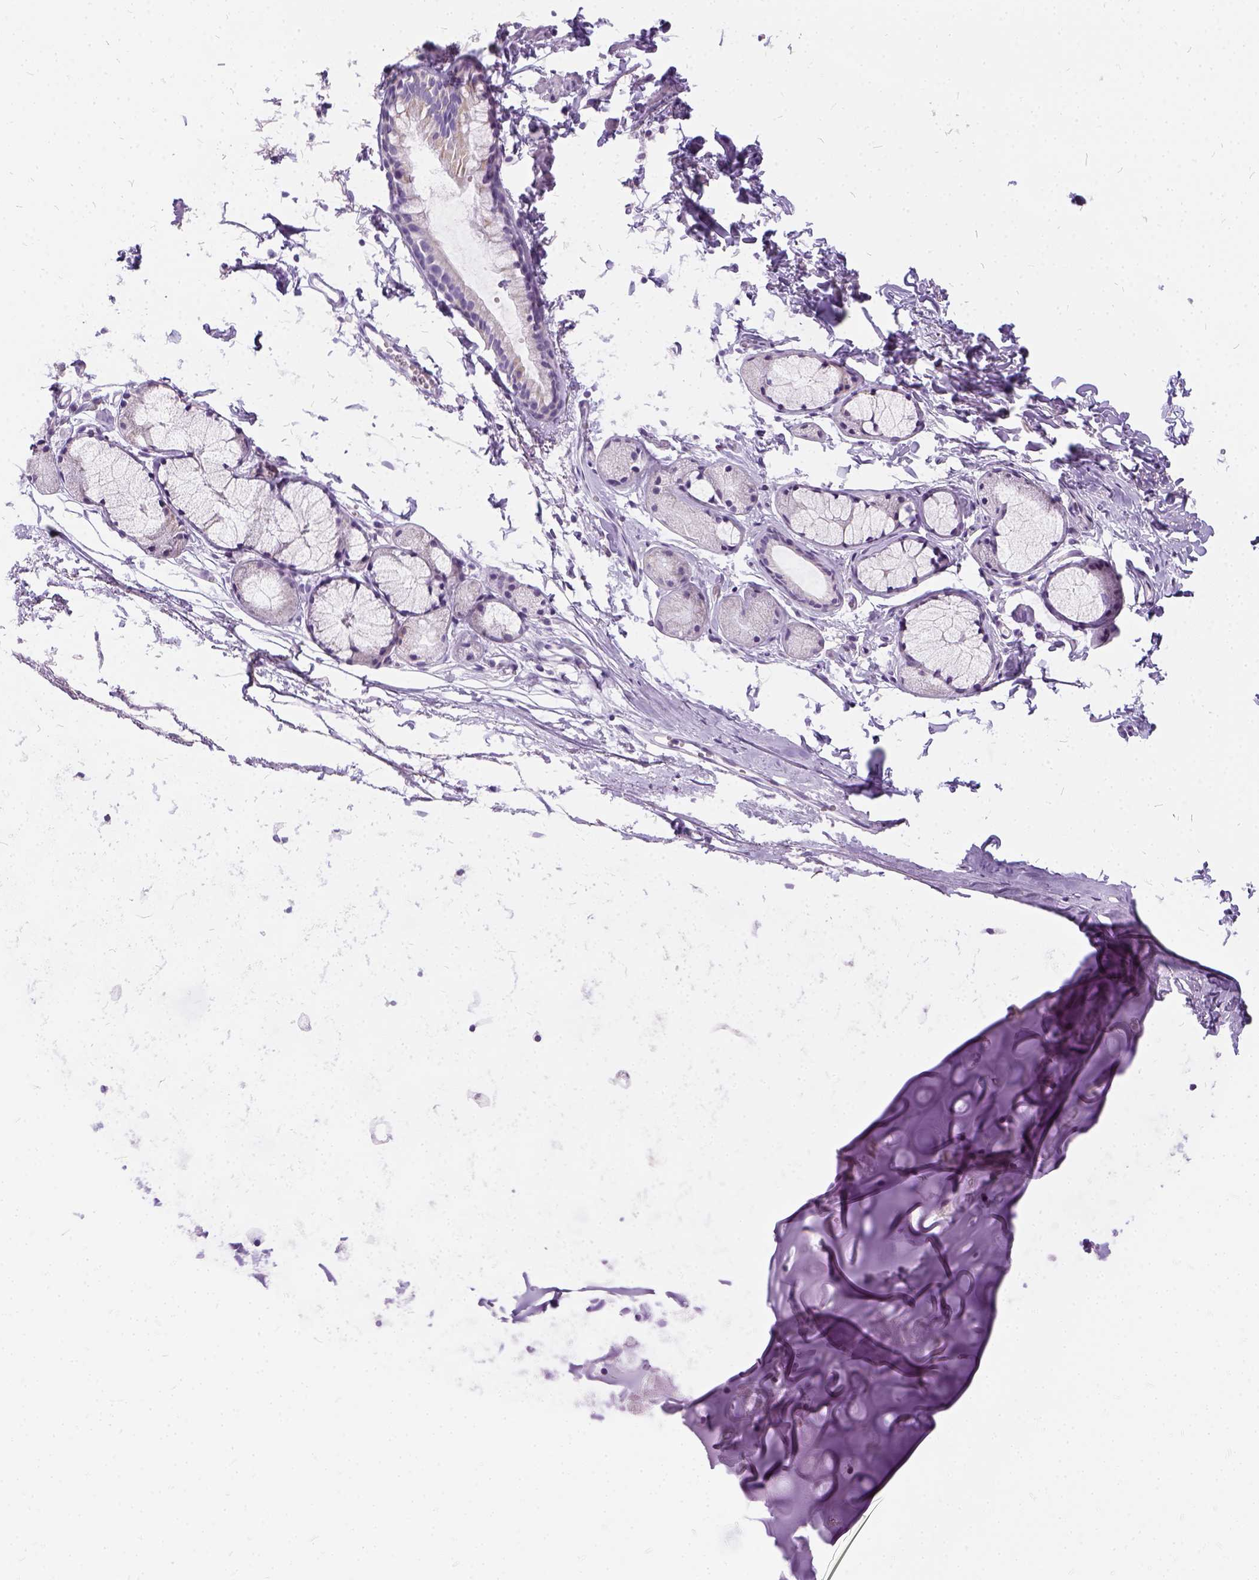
{"staining": {"intensity": "negative", "quantity": "none", "location": "none"}, "tissue": "bronchus", "cell_type": "Respiratory epithelial cells", "image_type": "normal", "snomed": [{"axis": "morphology", "description": "Normal tissue, NOS"}, {"axis": "topography", "description": "Bronchus"}], "caption": "Immunohistochemical staining of unremarkable human bronchus demonstrates no significant expression in respiratory epithelial cells.", "gene": "FDX1", "patient": {"sex": "female", "age": 59}}